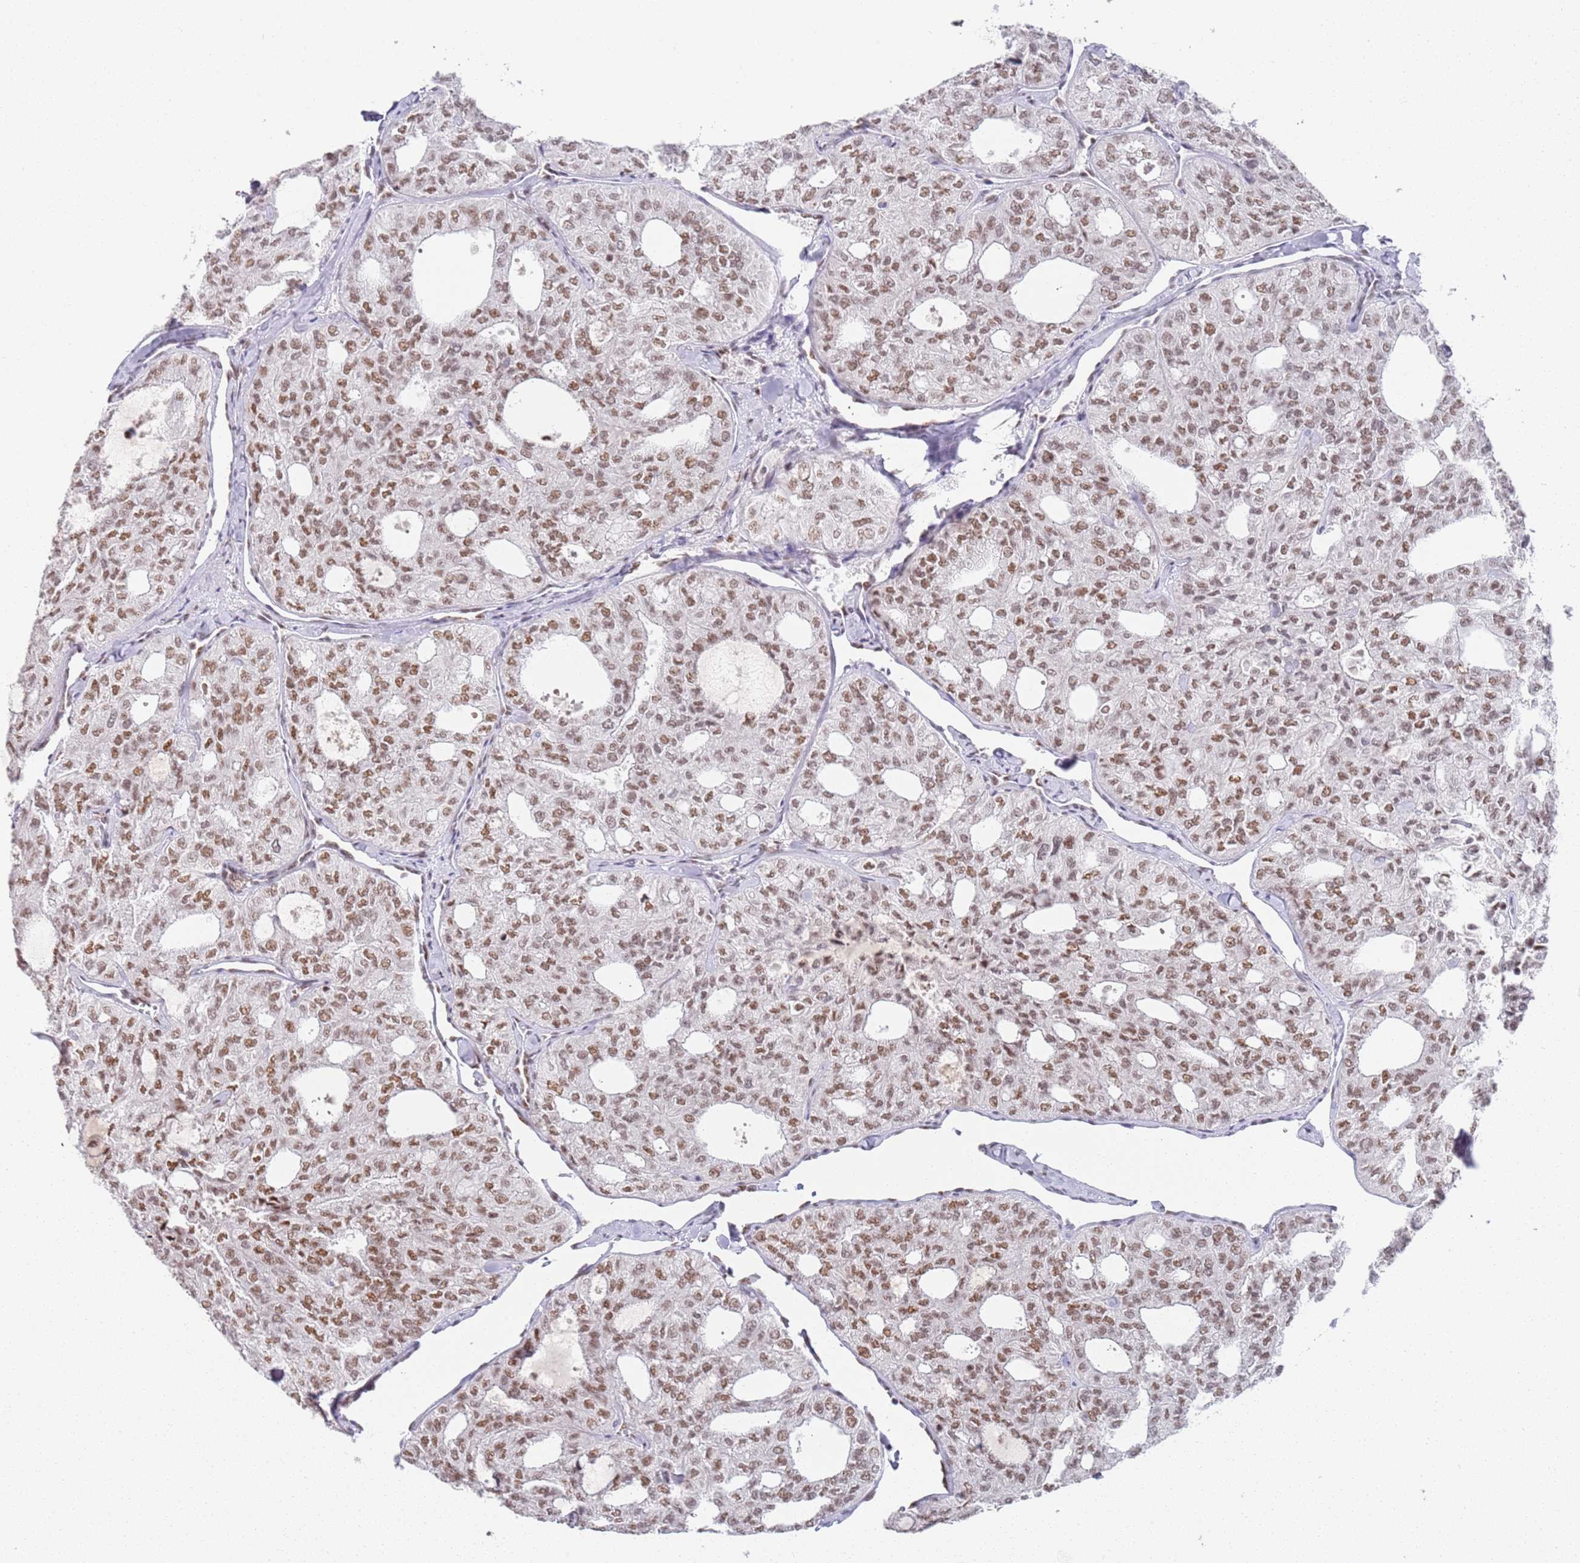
{"staining": {"intensity": "moderate", "quantity": ">75%", "location": "nuclear"}, "tissue": "thyroid cancer", "cell_type": "Tumor cells", "image_type": "cancer", "snomed": [{"axis": "morphology", "description": "Follicular adenoma carcinoma, NOS"}, {"axis": "topography", "description": "Thyroid gland"}], "caption": "Thyroid cancer (follicular adenoma carcinoma) tissue displays moderate nuclear positivity in about >75% of tumor cells, visualized by immunohistochemistry. Using DAB (3,3'-diaminobenzidine) (brown) and hematoxylin (blue) stains, captured at high magnification using brightfield microscopy.", "gene": "AKAP8L", "patient": {"sex": "male", "age": 75}}